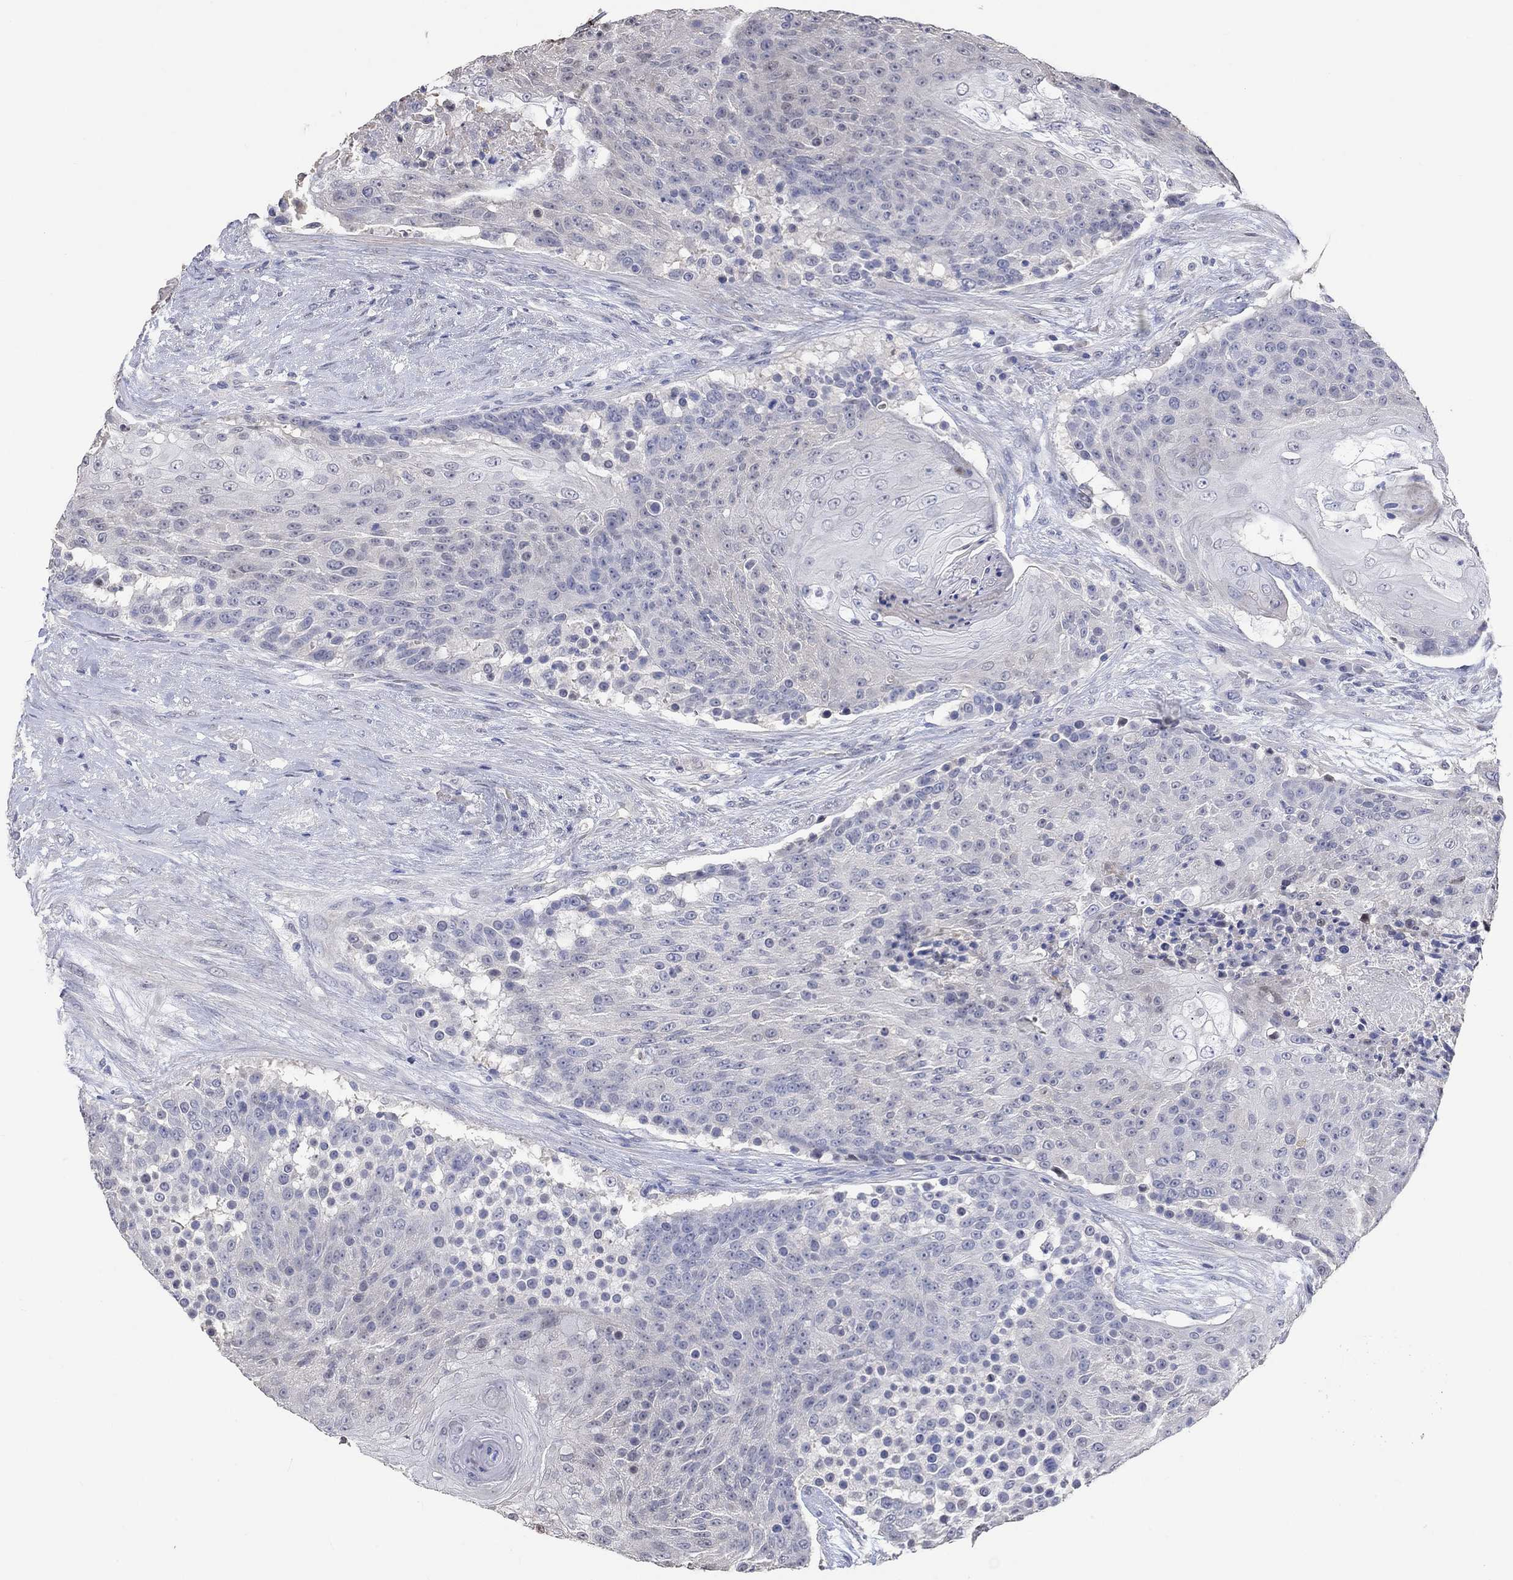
{"staining": {"intensity": "negative", "quantity": "none", "location": "none"}, "tissue": "urothelial cancer", "cell_type": "Tumor cells", "image_type": "cancer", "snomed": [{"axis": "morphology", "description": "Urothelial carcinoma, High grade"}, {"axis": "topography", "description": "Urinary bladder"}], "caption": "Protein analysis of urothelial cancer exhibits no significant expression in tumor cells.", "gene": "PNMA5", "patient": {"sex": "female", "age": 63}}